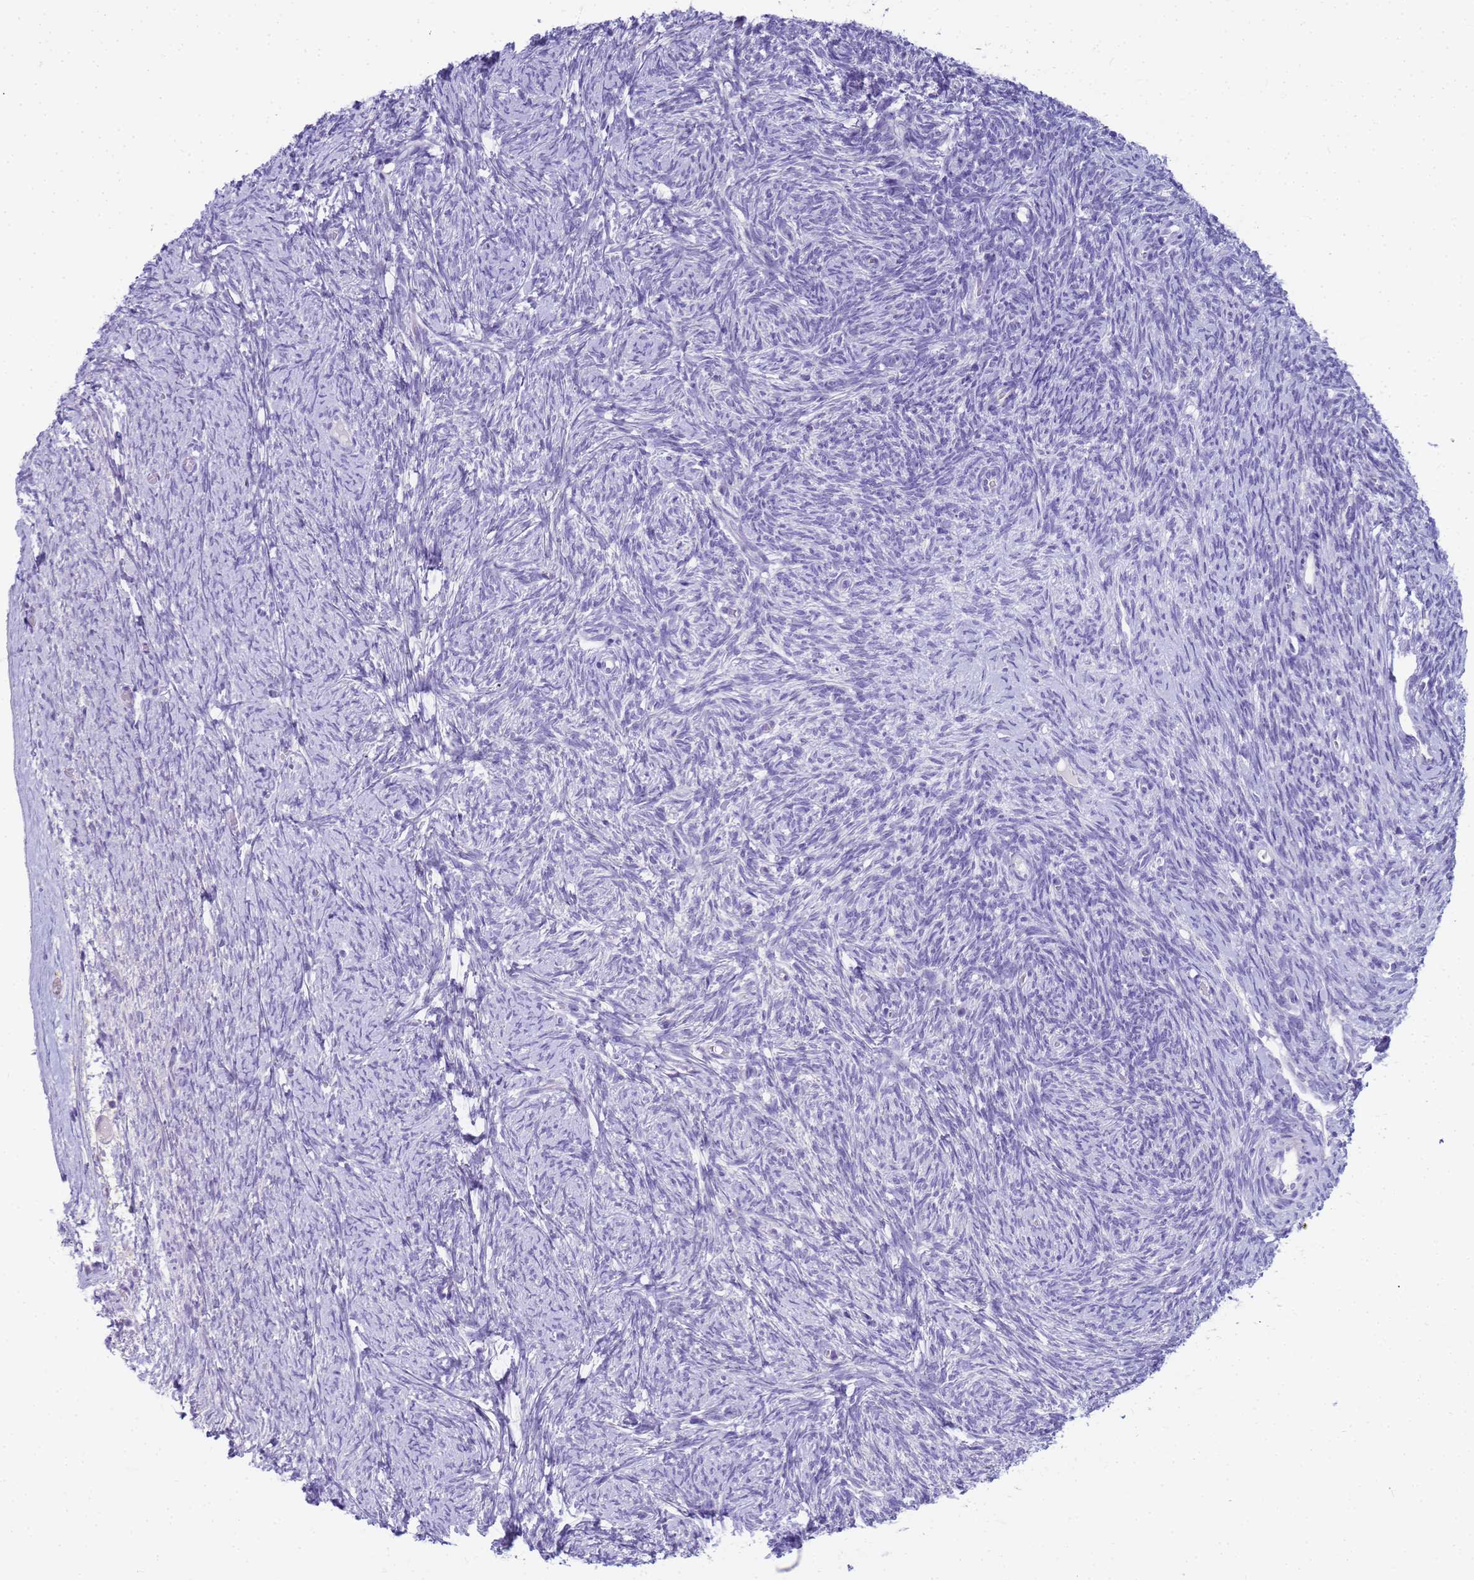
{"staining": {"intensity": "negative", "quantity": "none", "location": "none"}, "tissue": "ovary", "cell_type": "Ovarian stroma cells", "image_type": "normal", "snomed": [{"axis": "morphology", "description": "Normal tissue, NOS"}, {"axis": "topography", "description": "Ovary"}], "caption": "Immunohistochemistry image of benign ovary: ovary stained with DAB reveals no significant protein positivity in ovarian stroma cells.", "gene": "RNASE2", "patient": {"sex": "female", "age": 44}}